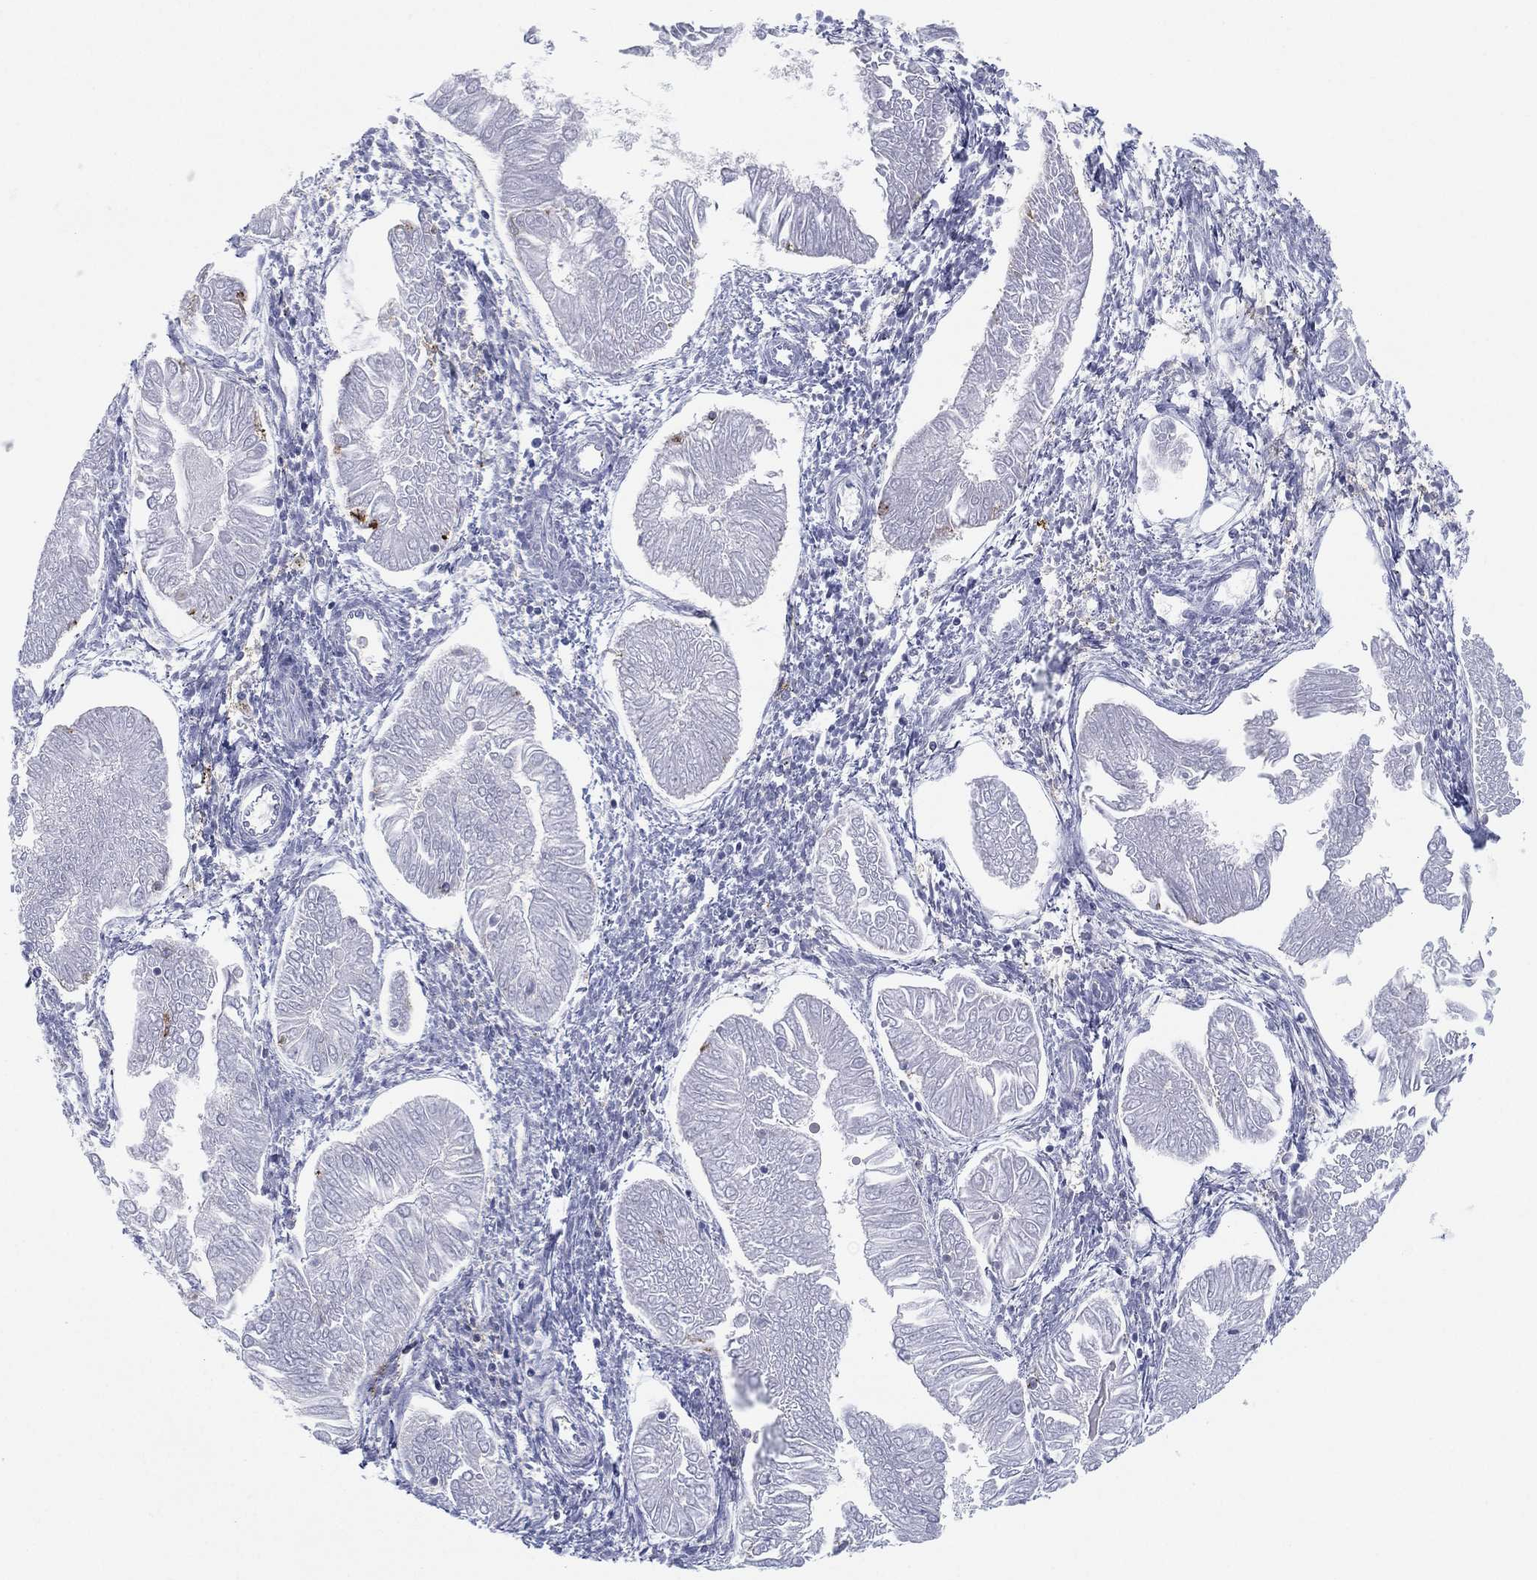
{"staining": {"intensity": "negative", "quantity": "none", "location": "none"}, "tissue": "endometrial cancer", "cell_type": "Tumor cells", "image_type": "cancer", "snomed": [{"axis": "morphology", "description": "Adenocarcinoma, NOS"}, {"axis": "topography", "description": "Endometrium"}], "caption": "Histopathology image shows no protein expression in tumor cells of endometrial cancer (adenocarcinoma) tissue. The staining is performed using DAB (3,3'-diaminobenzidine) brown chromogen with nuclei counter-stained in using hematoxylin.", "gene": "SELPLG", "patient": {"sex": "female", "age": 53}}